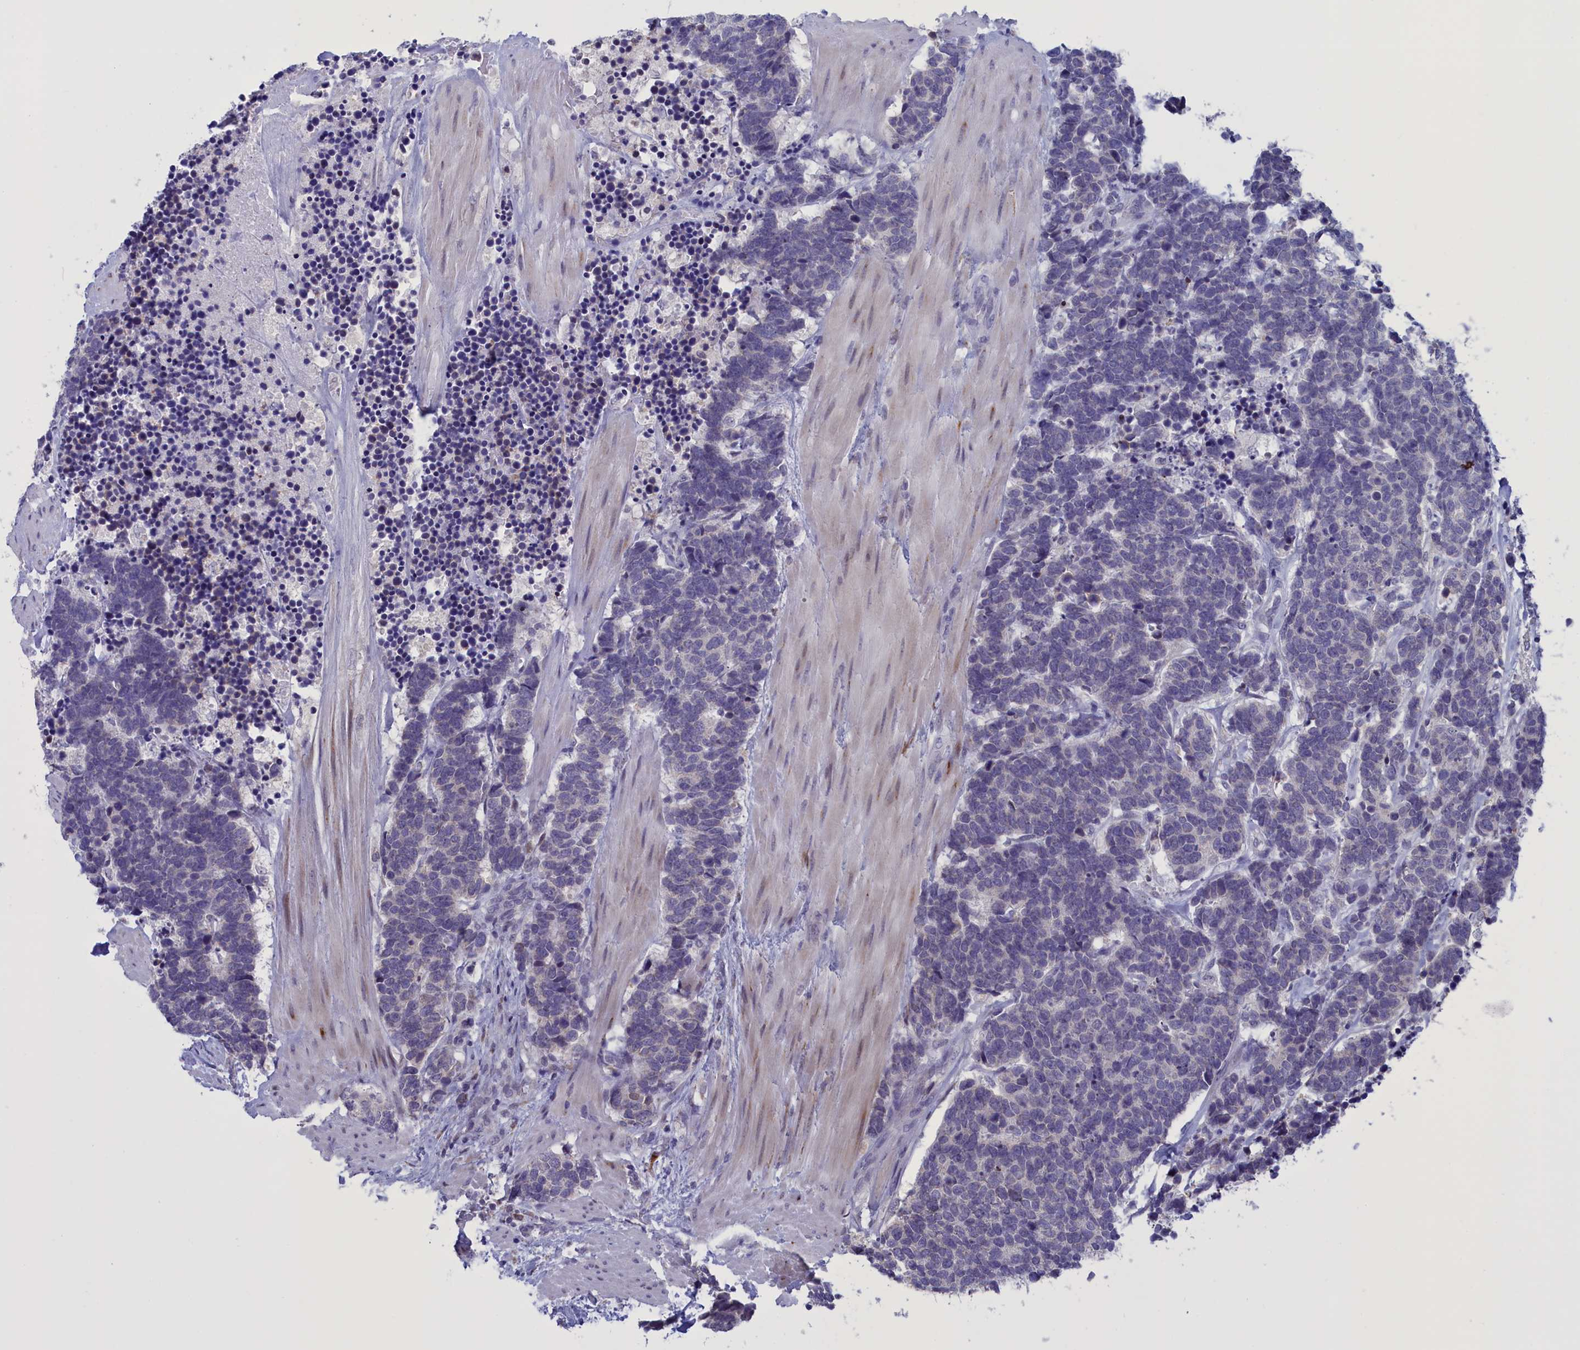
{"staining": {"intensity": "negative", "quantity": "none", "location": "none"}, "tissue": "carcinoid", "cell_type": "Tumor cells", "image_type": "cancer", "snomed": [{"axis": "morphology", "description": "Carcinoma, NOS"}, {"axis": "morphology", "description": "Carcinoid, malignant, NOS"}, {"axis": "topography", "description": "Urinary bladder"}], "caption": "This is an immunohistochemistry (IHC) photomicrograph of carcinoid. There is no expression in tumor cells.", "gene": "PARS2", "patient": {"sex": "male", "age": 57}}